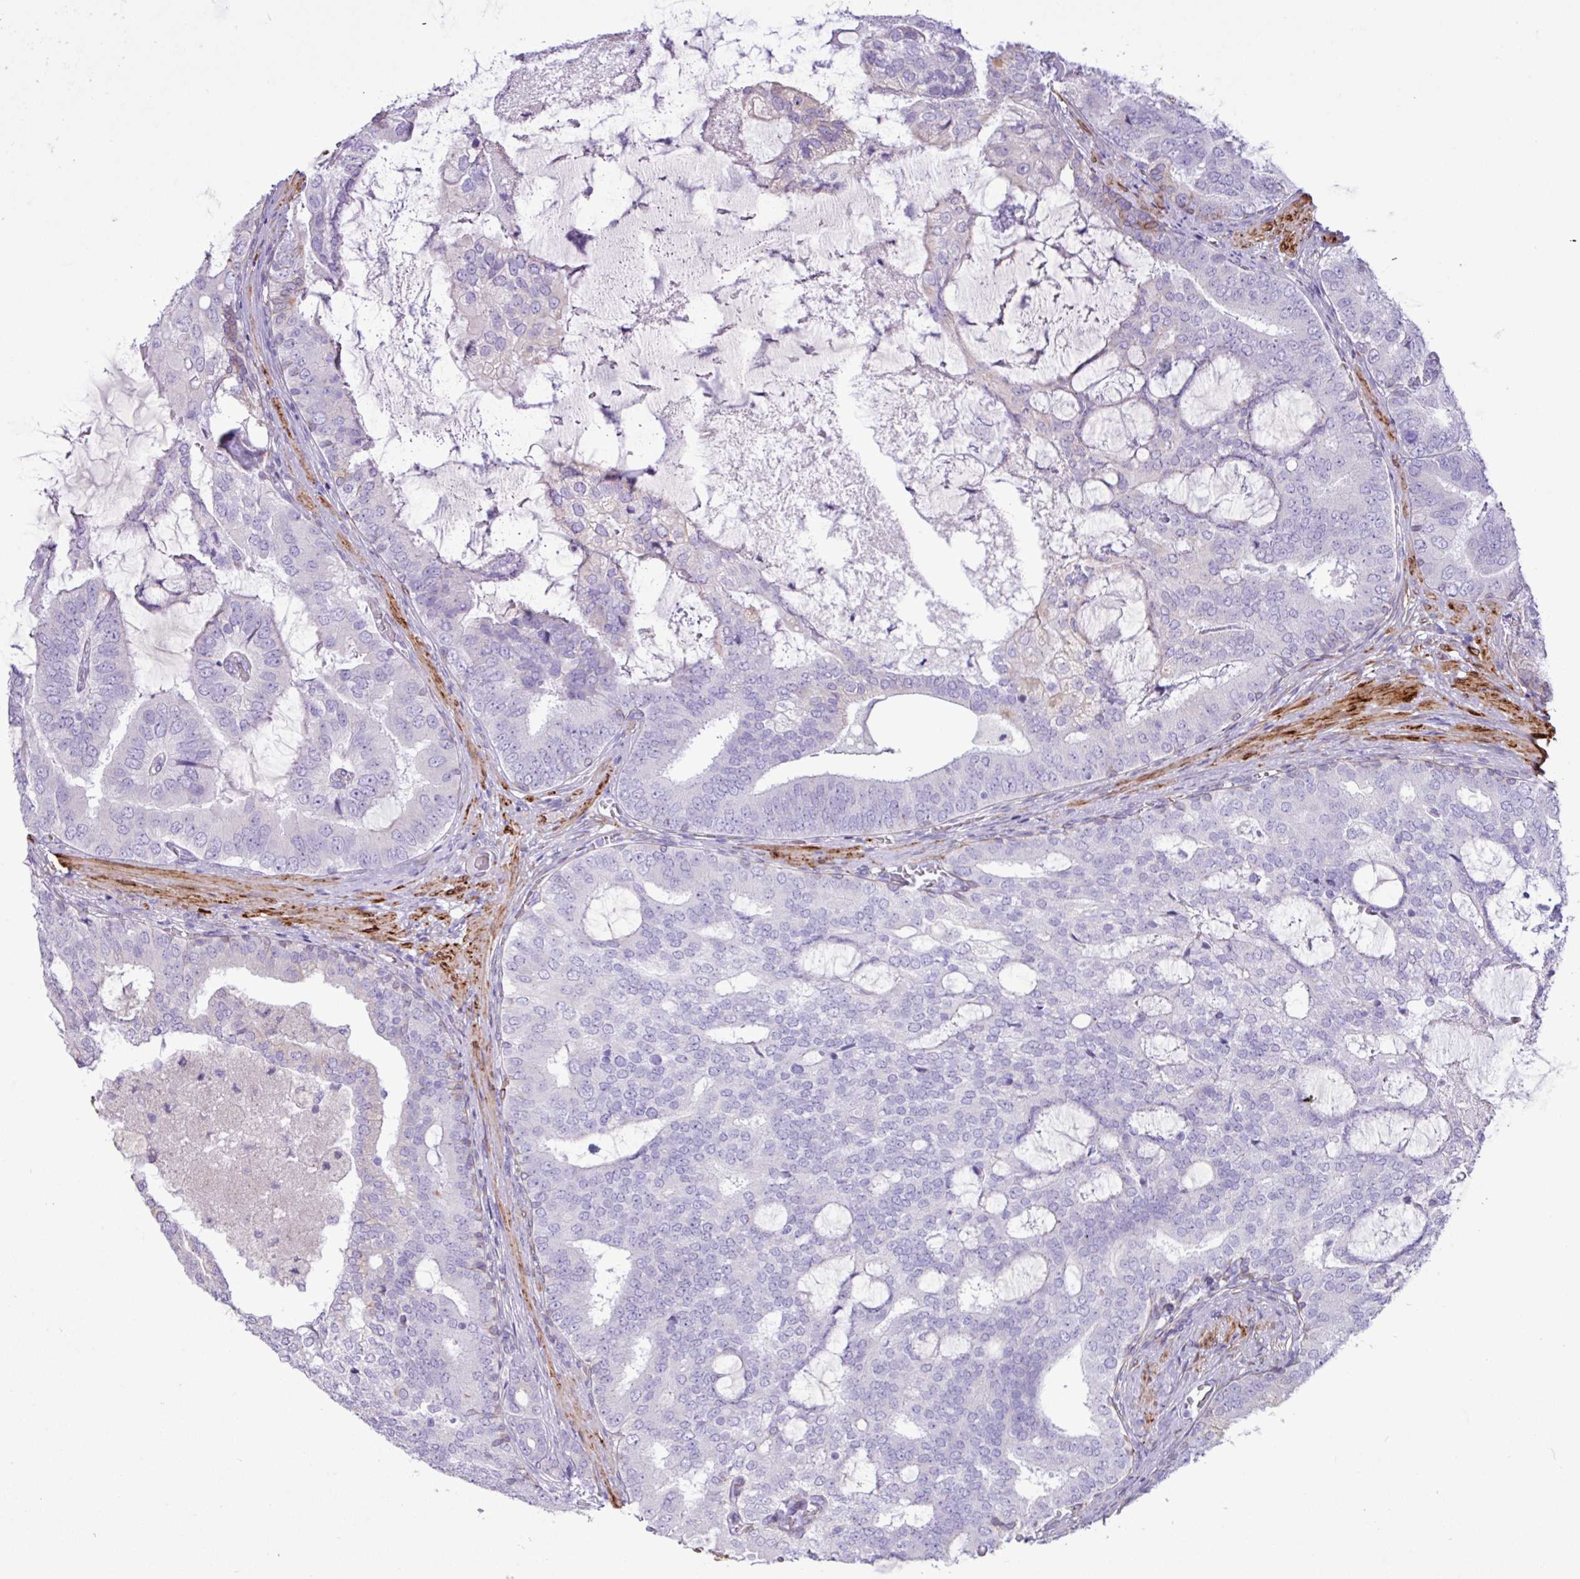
{"staining": {"intensity": "negative", "quantity": "none", "location": "none"}, "tissue": "prostate cancer", "cell_type": "Tumor cells", "image_type": "cancer", "snomed": [{"axis": "morphology", "description": "Adenocarcinoma, High grade"}, {"axis": "topography", "description": "Prostate"}], "caption": "Immunohistochemistry histopathology image of neoplastic tissue: human prostate cancer stained with DAB exhibits no significant protein positivity in tumor cells.", "gene": "SLC38A1", "patient": {"sex": "male", "age": 55}}